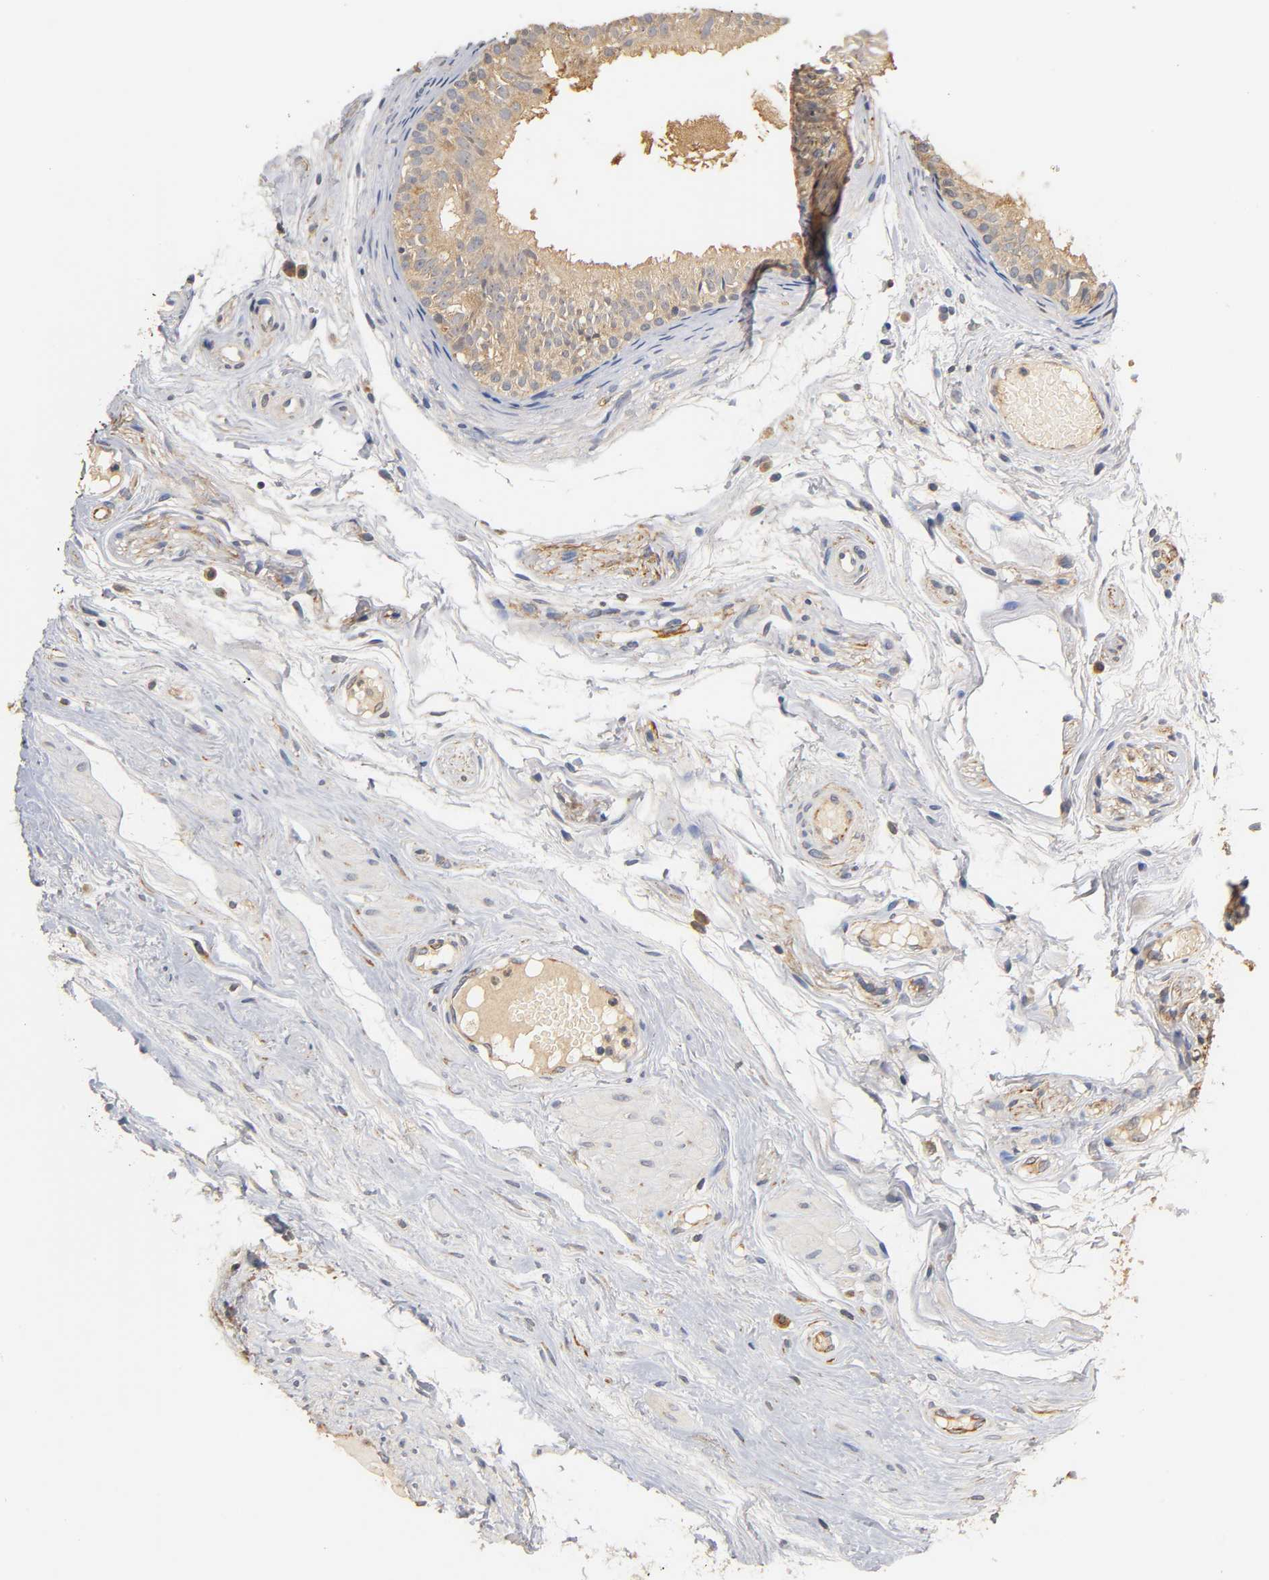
{"staining": {"intensity": "moderate", "quantity": "25%-75%", "location": "cytoplasmic/membranous"}, "tissue": "epididymis", "cell_type": "Glandular cells", "image_type": "normal", "snomed": [{"axis": "morphology", "description": "Normal tissue, NOS"}, {"axis": "morphology", "description": "Atrophy, NOS"}, {"axis": "topography", "description": "Testis"}, {"axis": "topography", "description": "Epididymis"}], "caption": "A brown stain labels moderate cytoplasmic/membranous expression of a protein in glandular cells of unremarkable epididymis.", "gene": "SCAP", "patient": {"sex": "male", "age": 18}}